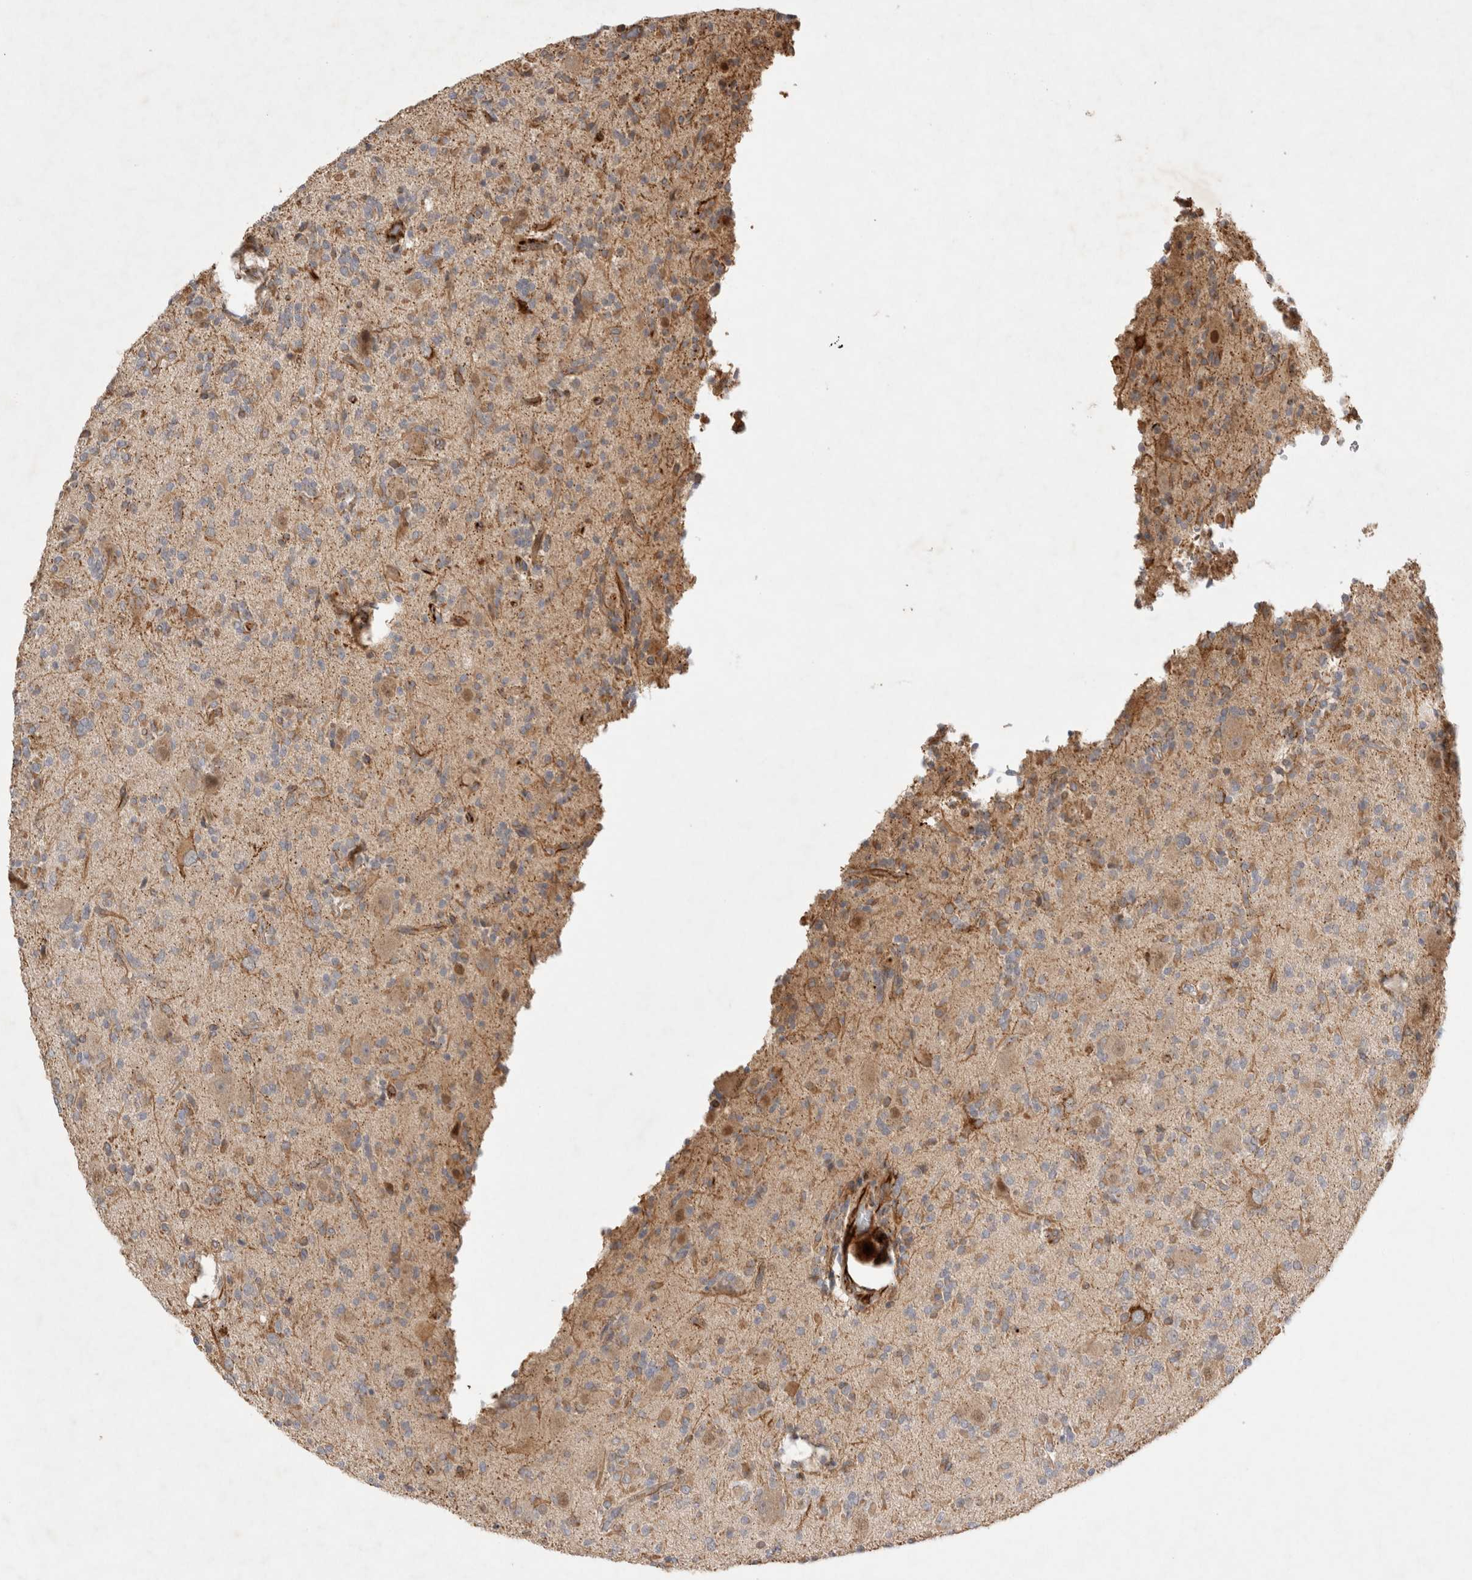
{"staining": {"intensity": "weak", "quantity": "25%-75%", "location": "cytoplasmic/membranous"}, "tissue": "glioma", "cell_type": "Tumor cells", "image_type": "cancer", "snomed": [{"axis": "morphology", "description": "Glioma, malignant, High grade"}, {"axis": "topography", "description": "Brain"}], "caption": "A micrograph showing weak cytoplasmic/membranous expression in approximately 25%-75% of tumor cells in high-grade glioma (malignant), as visualized by brown immunohistochemical staining.", "gene": "NMU", "patient": {"sex": "male", "age": 34}}